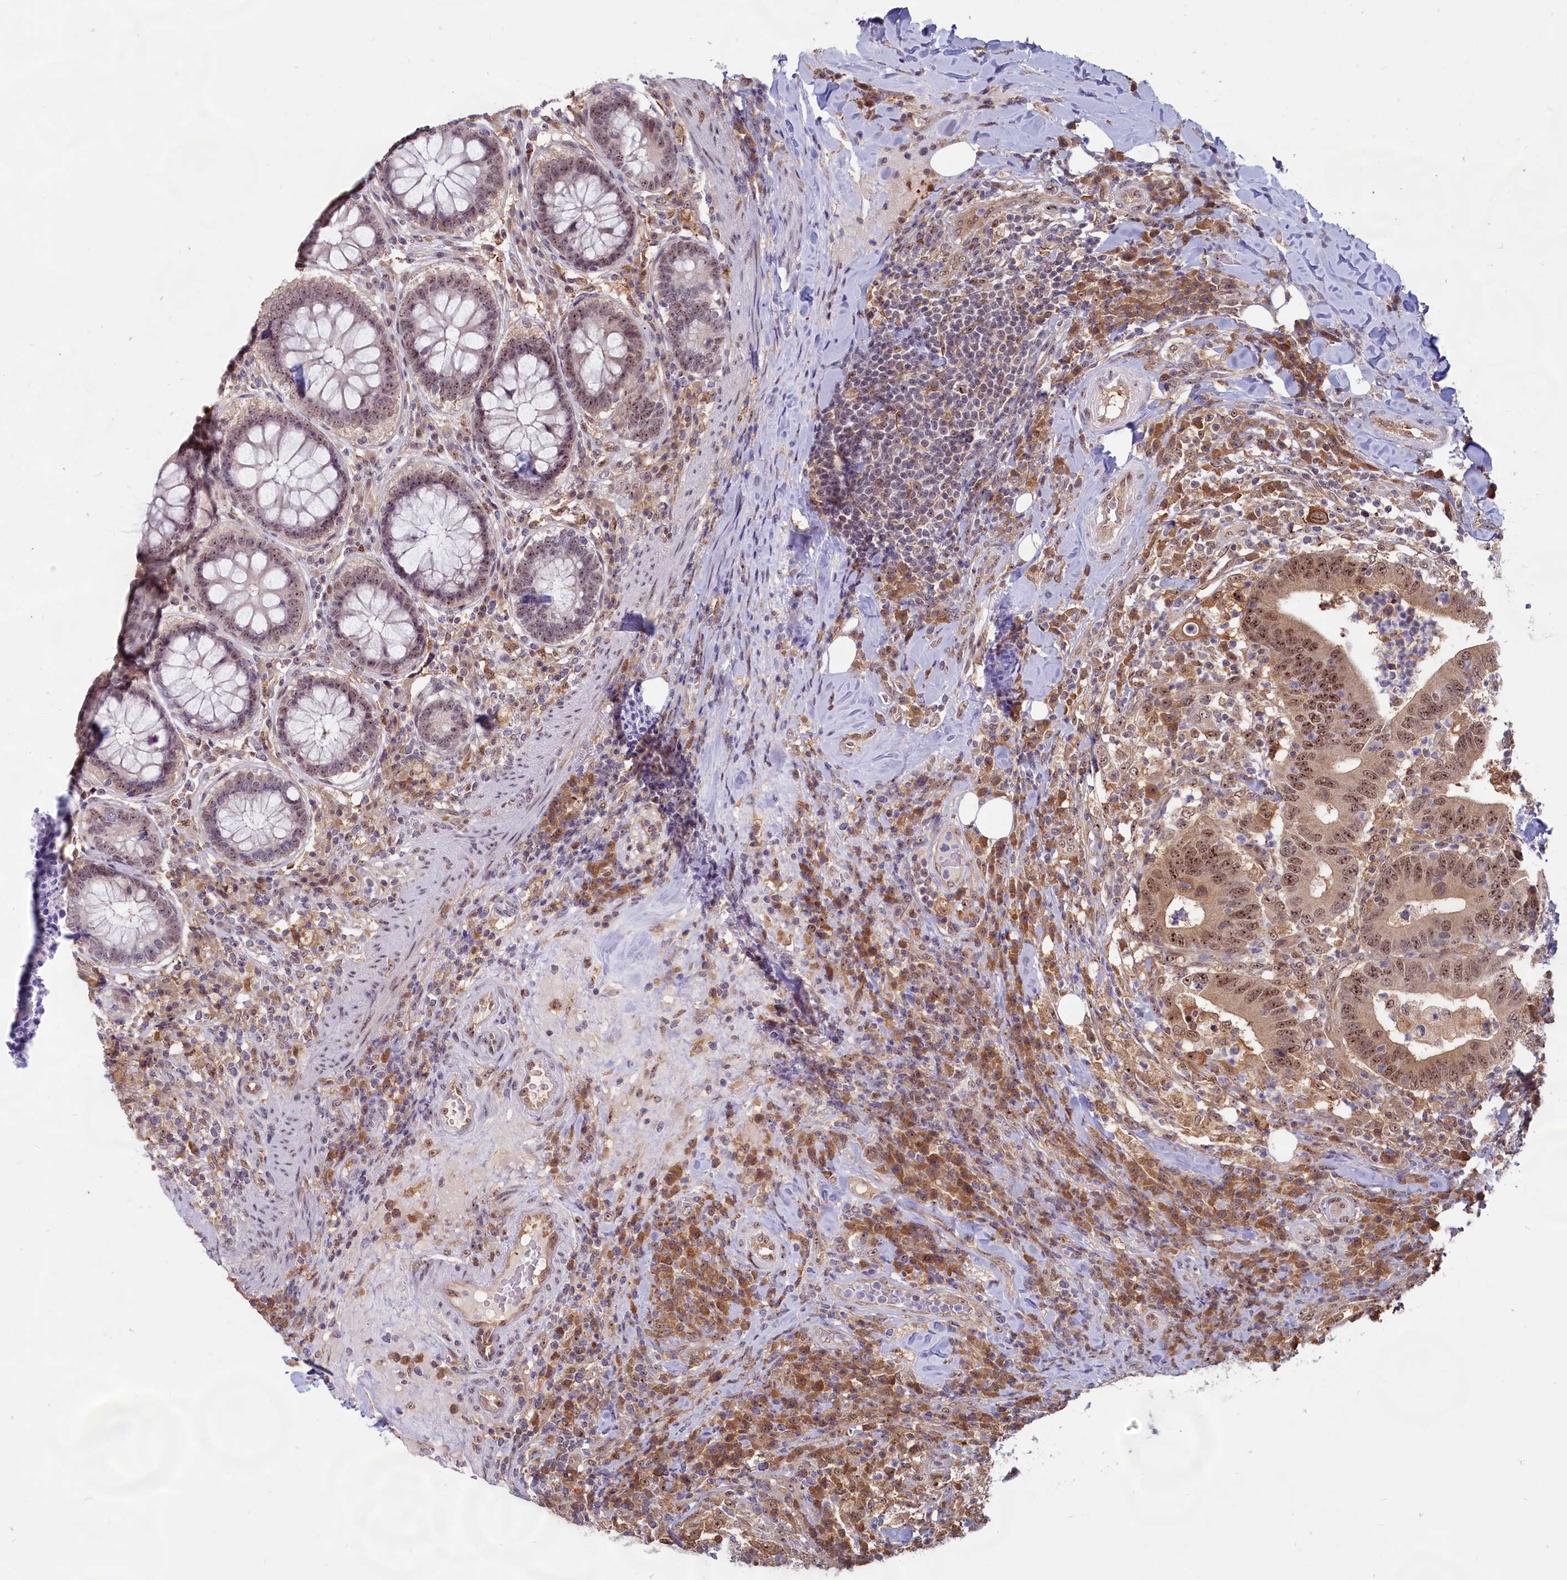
{"staining": {"intensity": "moderate", "quantity": ">75%", "location": "nuclear"}, "tissue": "colorectal cancer", "cell_type": "Tumor cells", "image_type": "cancer", "snomed": [{"axis": "morphology", "description": "Adenocarcinoma, NOS"}, {"axis": "topography", "description": "Colon"}], "caption": "Colorectal cancer (adenocarcinoma) stained with DAB IHC reveals medium levels of moderate nuclear staining in about >75% of tumor cells. (Stains: DAB (3,3'-diaminobenzidine) in brown, nuclei in blue, Microscopy: brightfield microscopy at high magnification).", "gene": "C1D", "patient": {"sex": "female", "age": 66}}